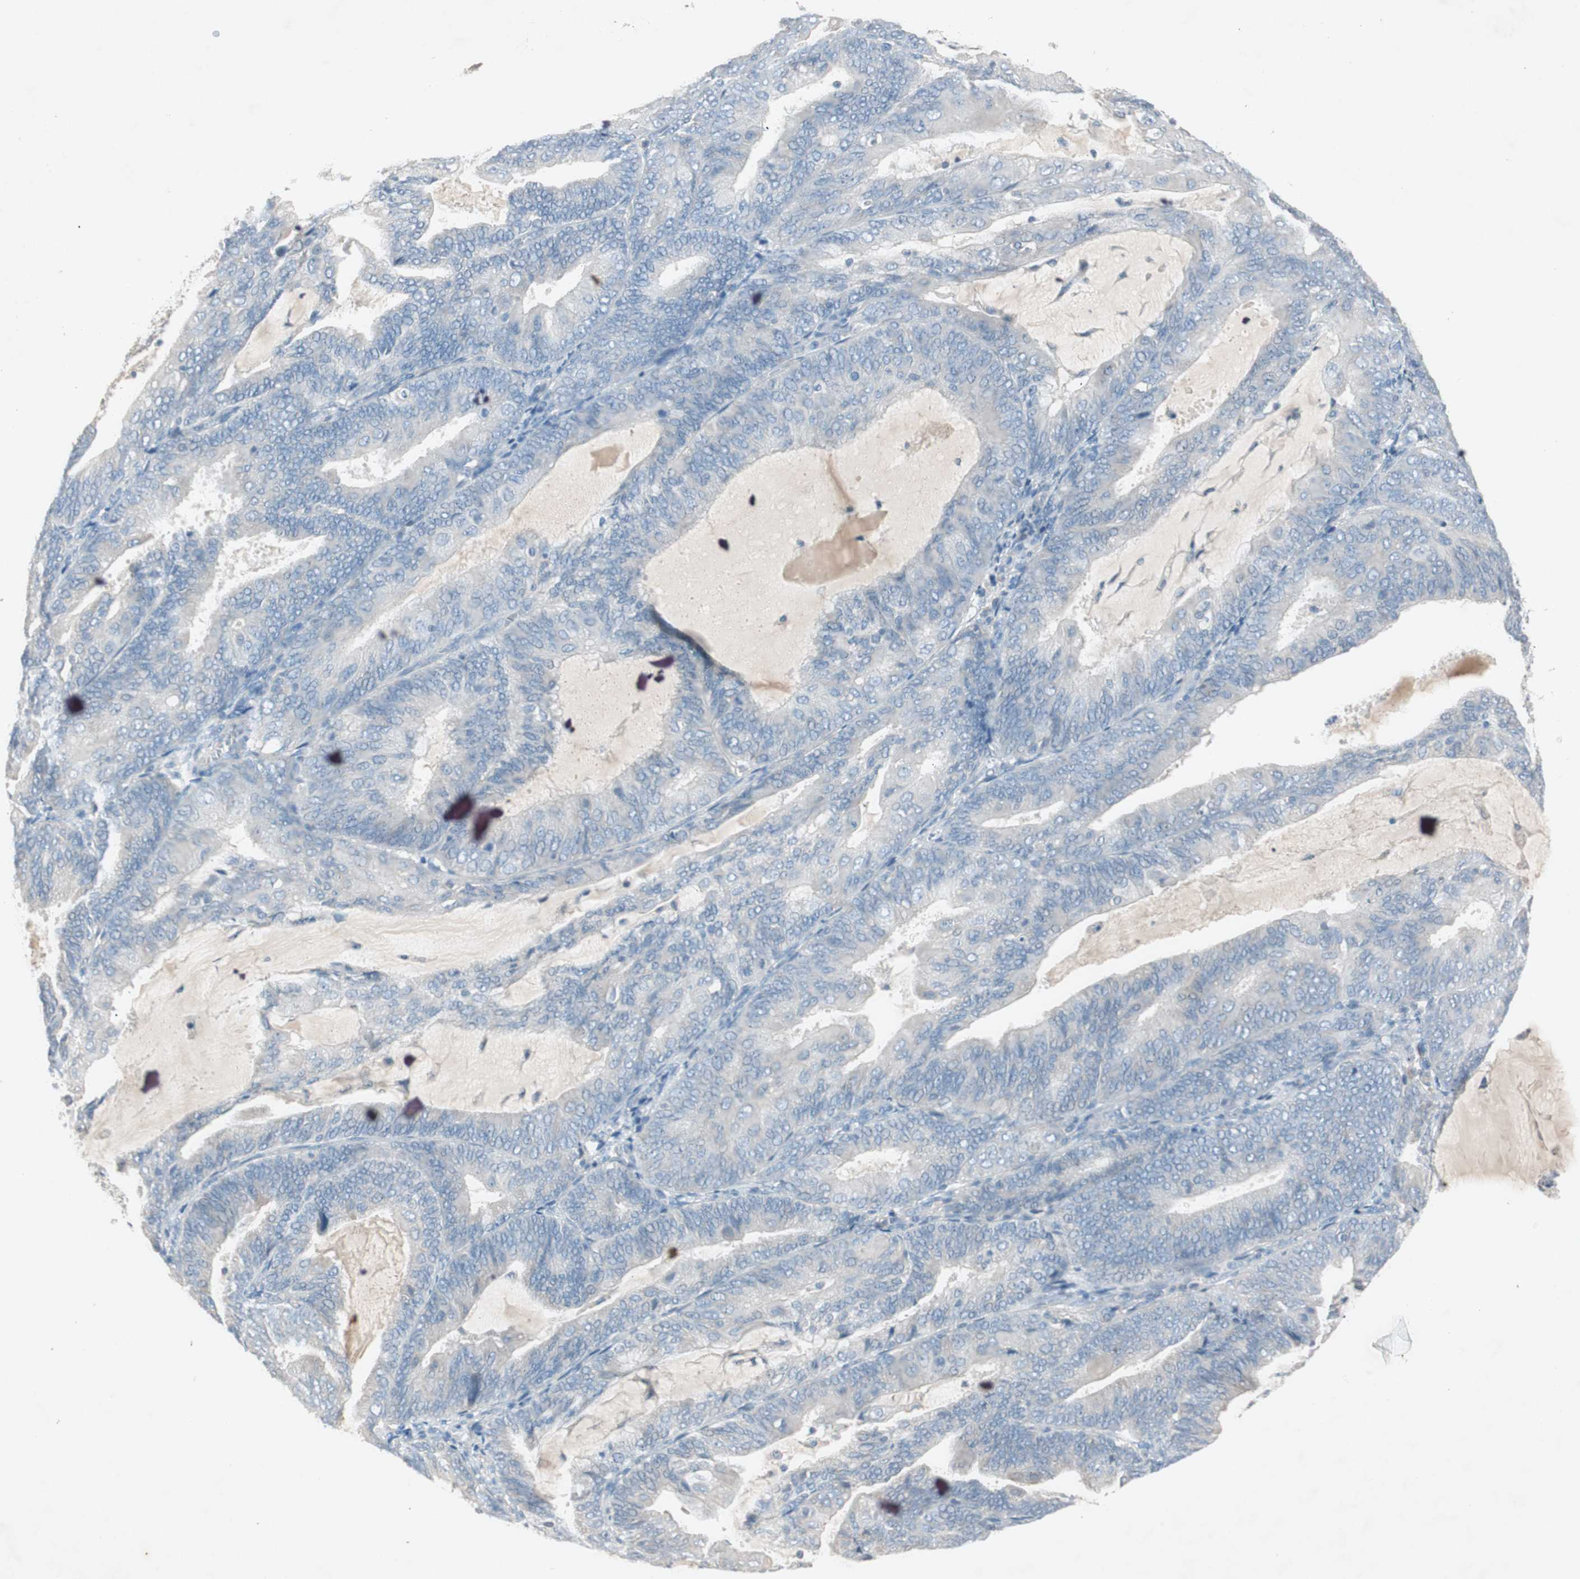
{"staining": {"intensity": "negative", "quantity": "none", "location": "none"}, "tissue": "endometrial cancer", "cell_type": "Tumor cells", "image_type": "cancer", "snomed": [{"axis": "morphology", "description": "Adenocarcinoma, NOS"}, {"axis": "topography", "description": "Endometrium"}], "caption": "Immunohistochemistry of human endometrial cancer (adenocarcinoma) demonstrates no staining in tumor cells.", "gene": "KHK", "patient": {"sex": "female", "age": 81}}